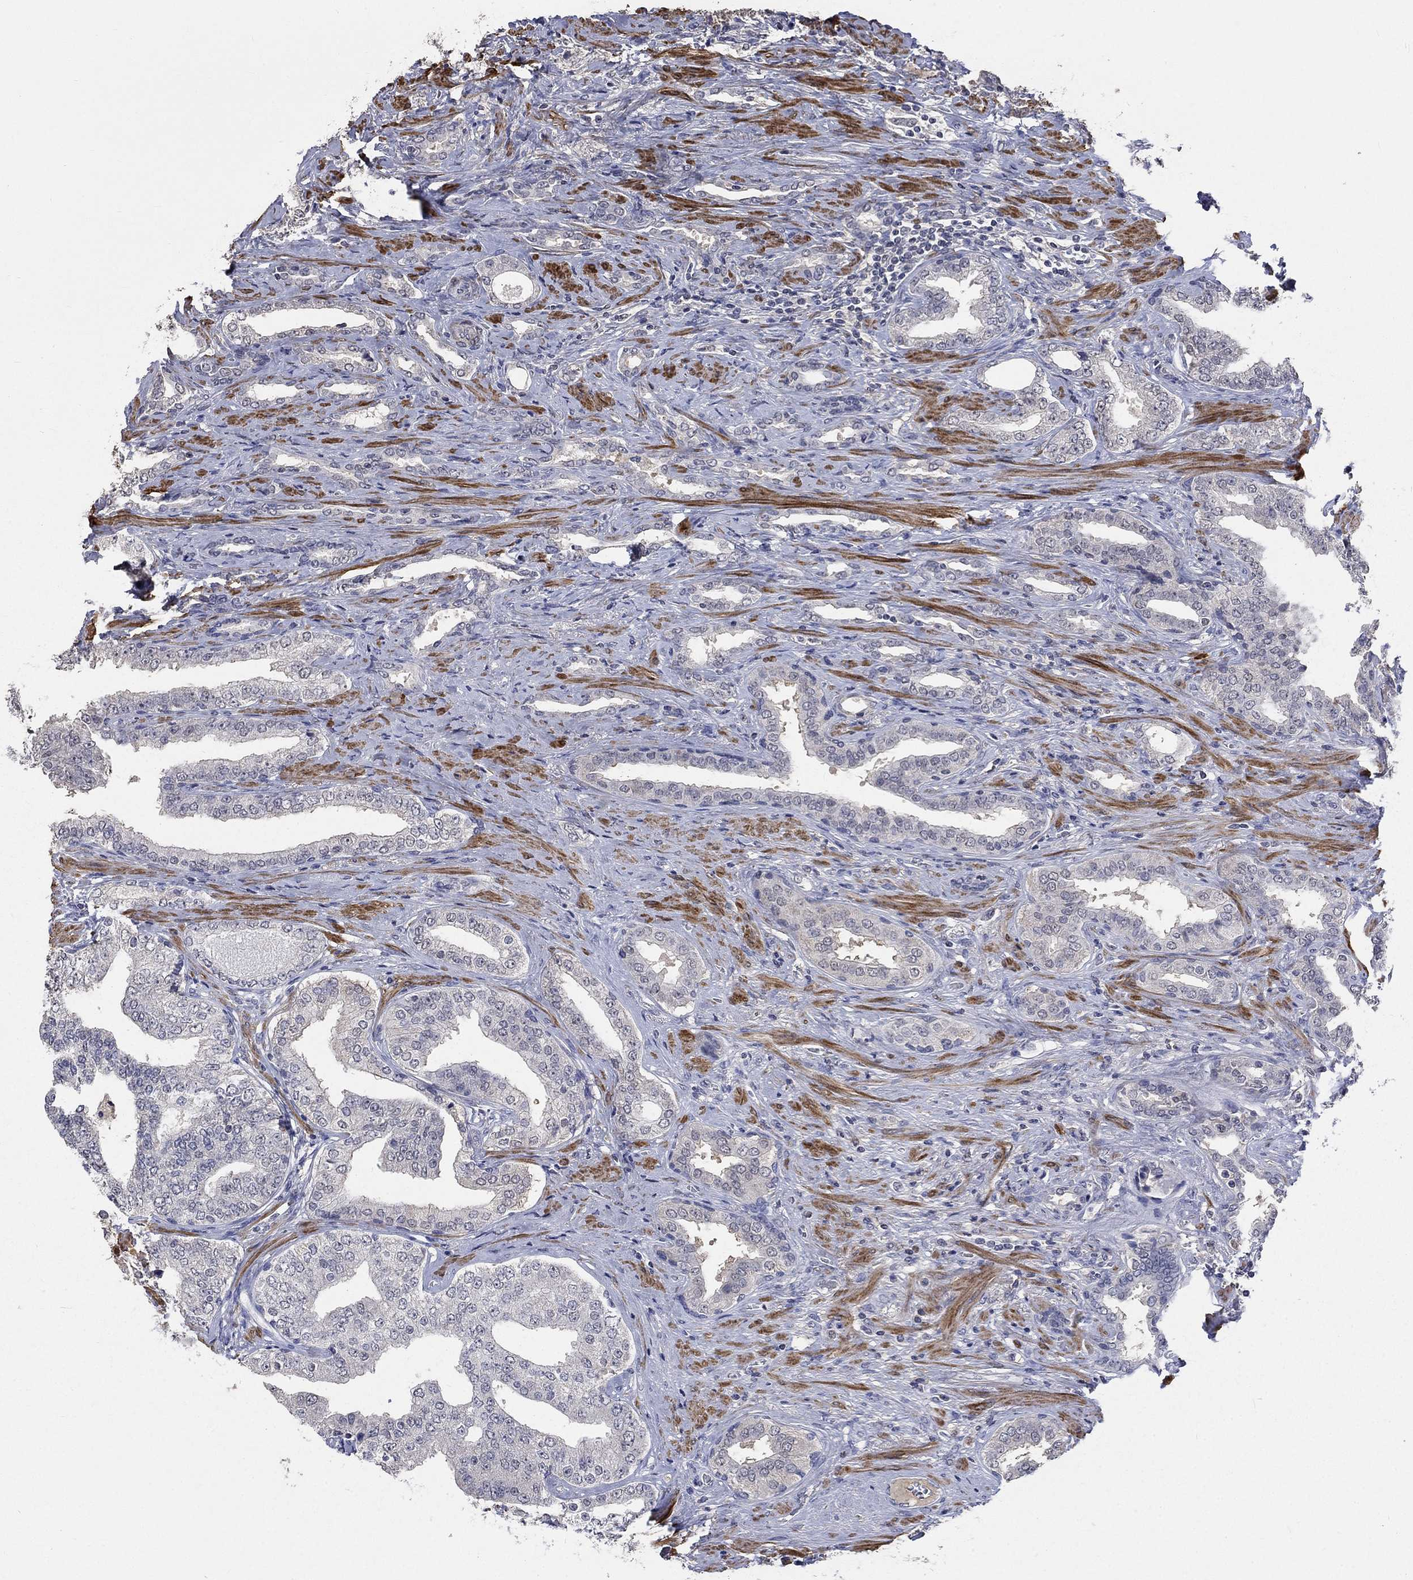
{"staining": {"intensity": "negative", "quantity": "none", "location": "none"}, "tissue": "prostate cancer", "cell_type": "Tumor cells", "image_type": "cancer", "snomed": [{"axis": "morphology", "description": "Adenocarcinoma, Low grade"}, {"axis": "topography", "description": "Prostate and seminal vesicle, NOS"}], "caption": "A high-resolution photomicrograph shows immunohistochemistry (IHC) staining of low-grade adenocarcinoma (prostate), which reveals no significant staining in tumor cells. The staining is performed using DAB brown chromogen with nuclei counter-stained in using hematoxylin.", "gene": "ZBTB18", "patient": {"sex": "male", "age": 61}}